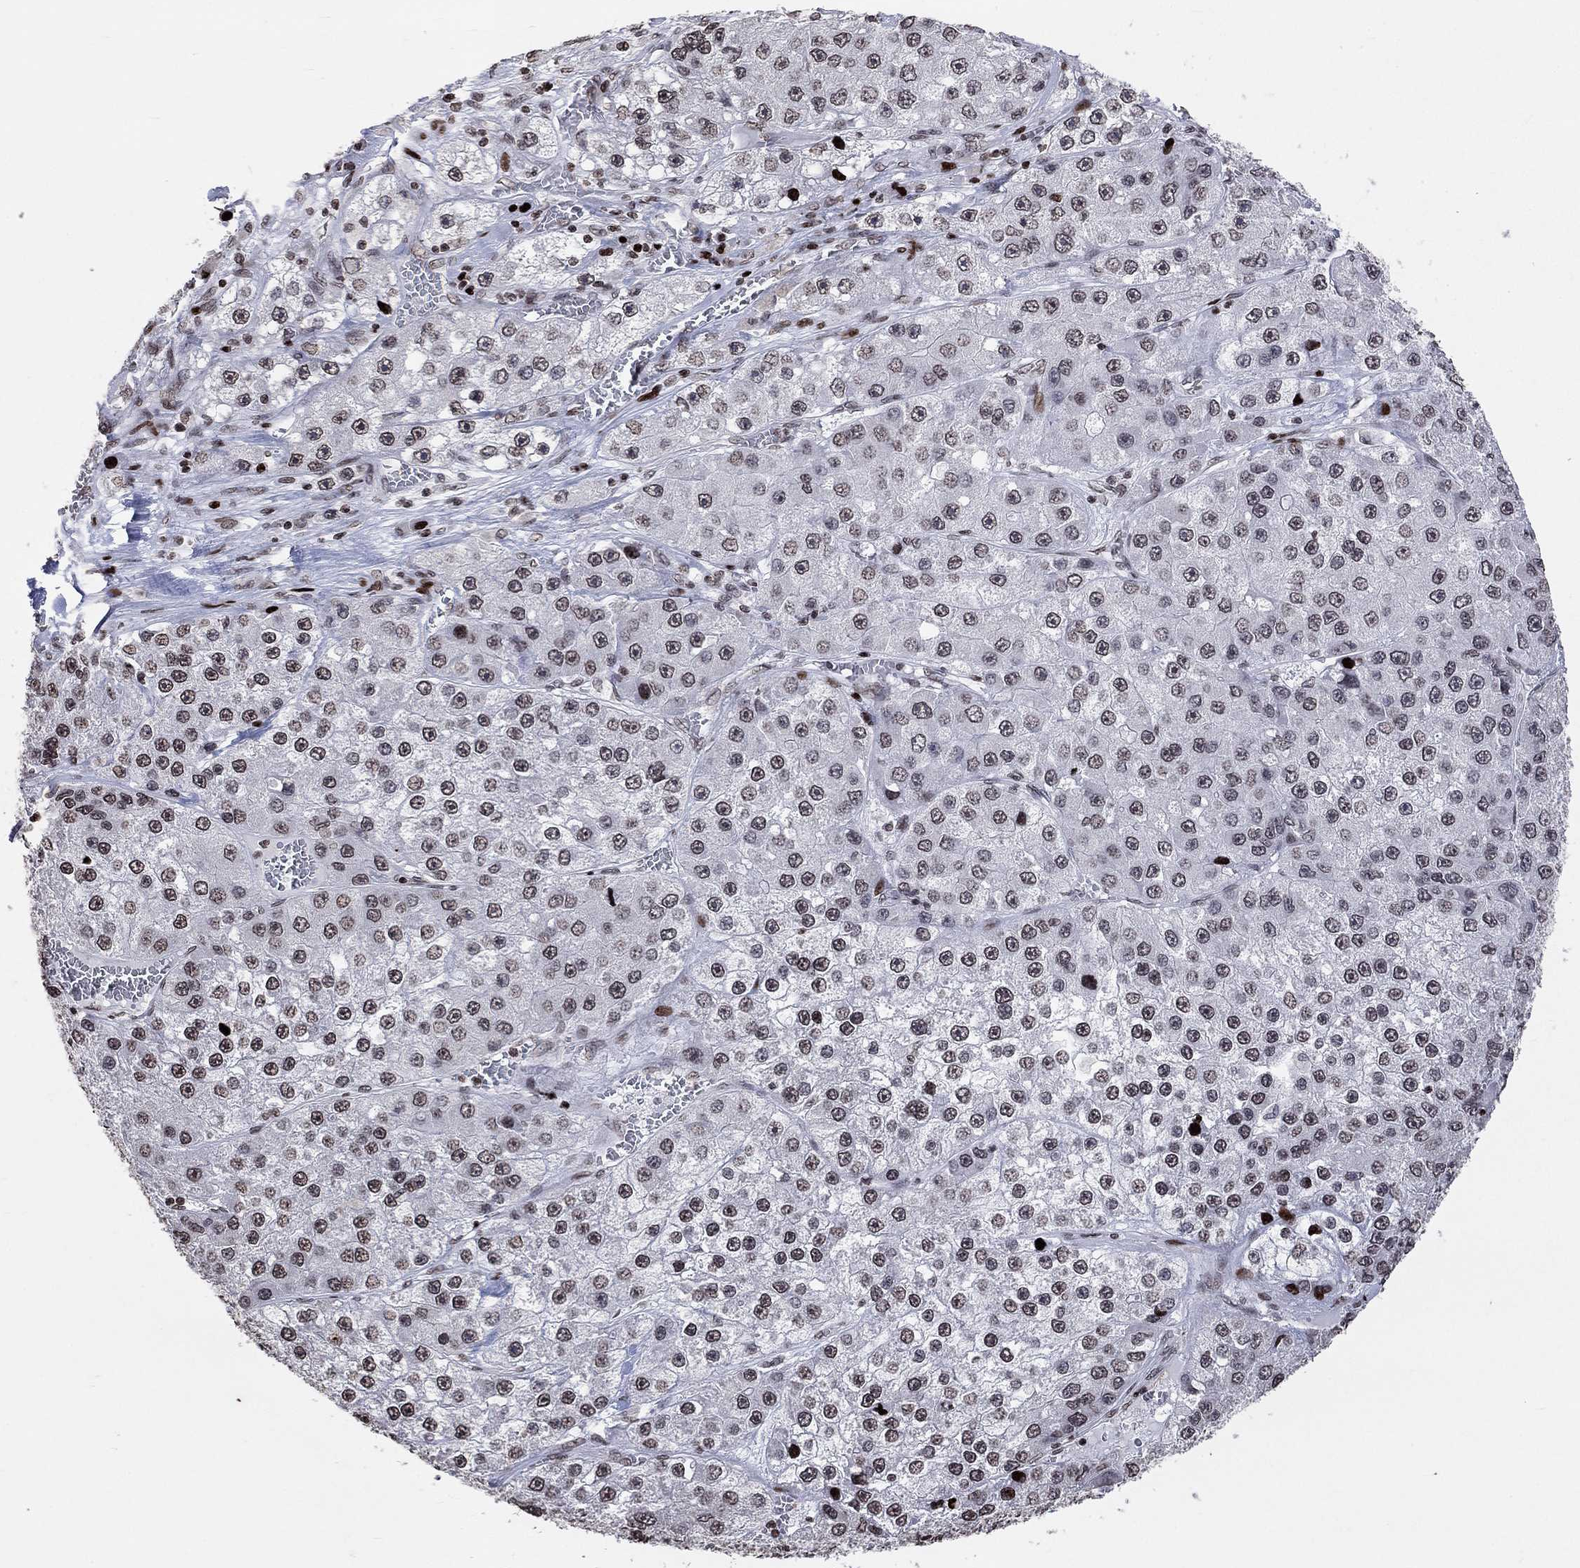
{"staining": {"intensity": "strong", "quantity": "<25%", "location": "nuclear"}, "tissue": "liver cancer", "cell_type": "Tumor cells", "image_type": "cancer", "snomed": [{"axis": "morphology", "description": "Carcinoma, Hepatocellular, NOS"}, {"axis": "topography", "description": "Liver"}], "caption": "Immunohistochemistry (IHC) staining of liver cancer, which shows medium levels of strong nuclear staining in about <25% of tumor cells indicating strong nuclear protein staining. The staining was performed using DAB (brown) for protein detection and nuclei were counterstained in hematoxylin (blue).", "gene": "SRSF3", "patient": {"sex": "female", "age": 73}}